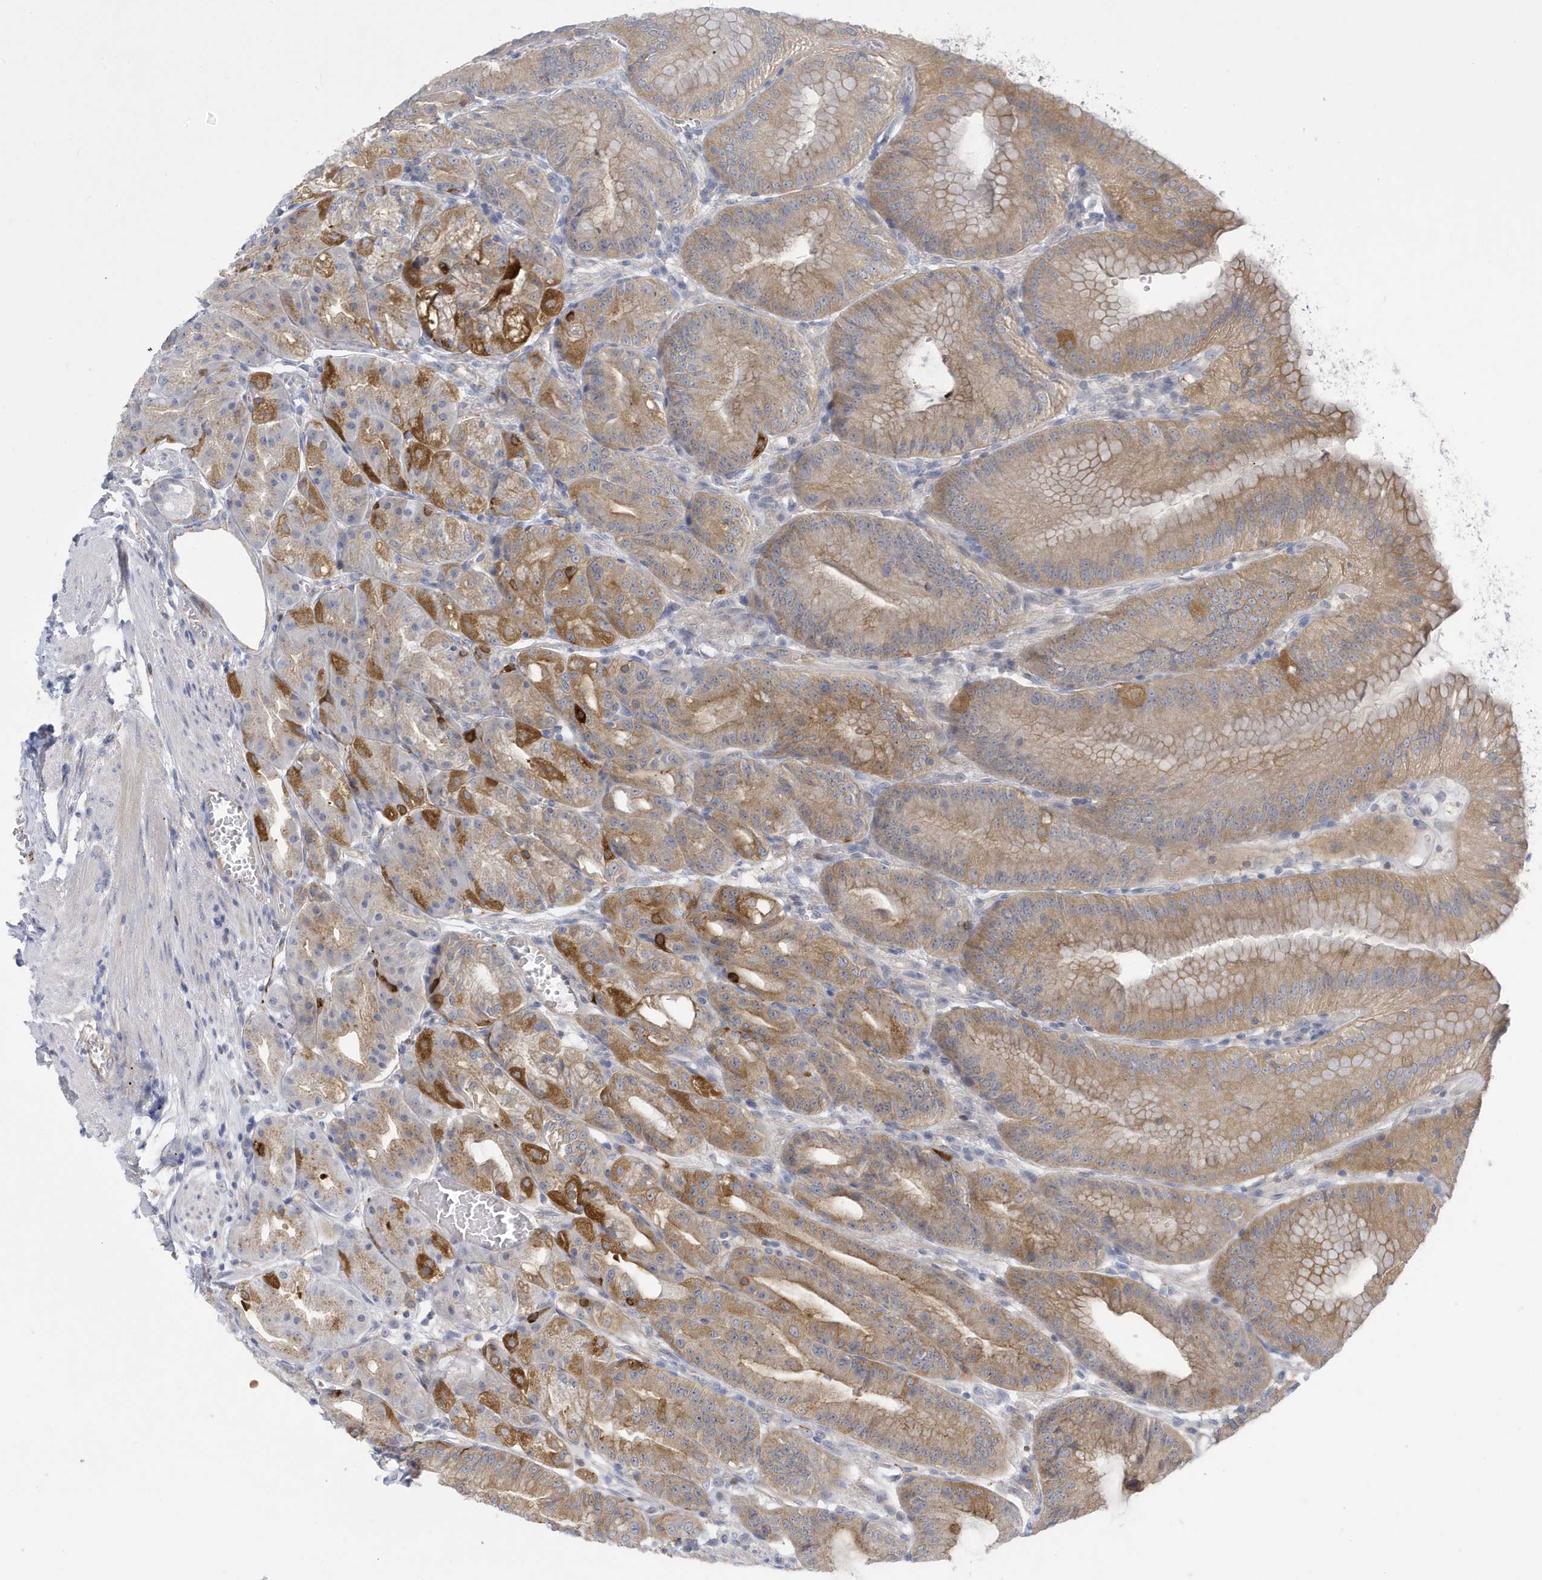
{"staining": {"intensity": "moderate", "quantity": ">75%", "location": "cytoplasmic/membranous"}, "tissue": "stomach", "cell_type": "Glandular cells", "image_type": "normal", "snomed": [{"axis": "morphology", "description": "Normal tissue, NOS"}, {"axis": "topography", "description": "Stomach, lower"}], "caption": "Benign stomach exhibits moderate cytoplasmic/membranous positivity in approximately >75% of glandular cells Using DAB (brown) and hematoxylin (blue) stains, captured at high magnification using brightfield microscopy..", "gene": "VTA1", "patient": {"sex": "male", "age": 71}}